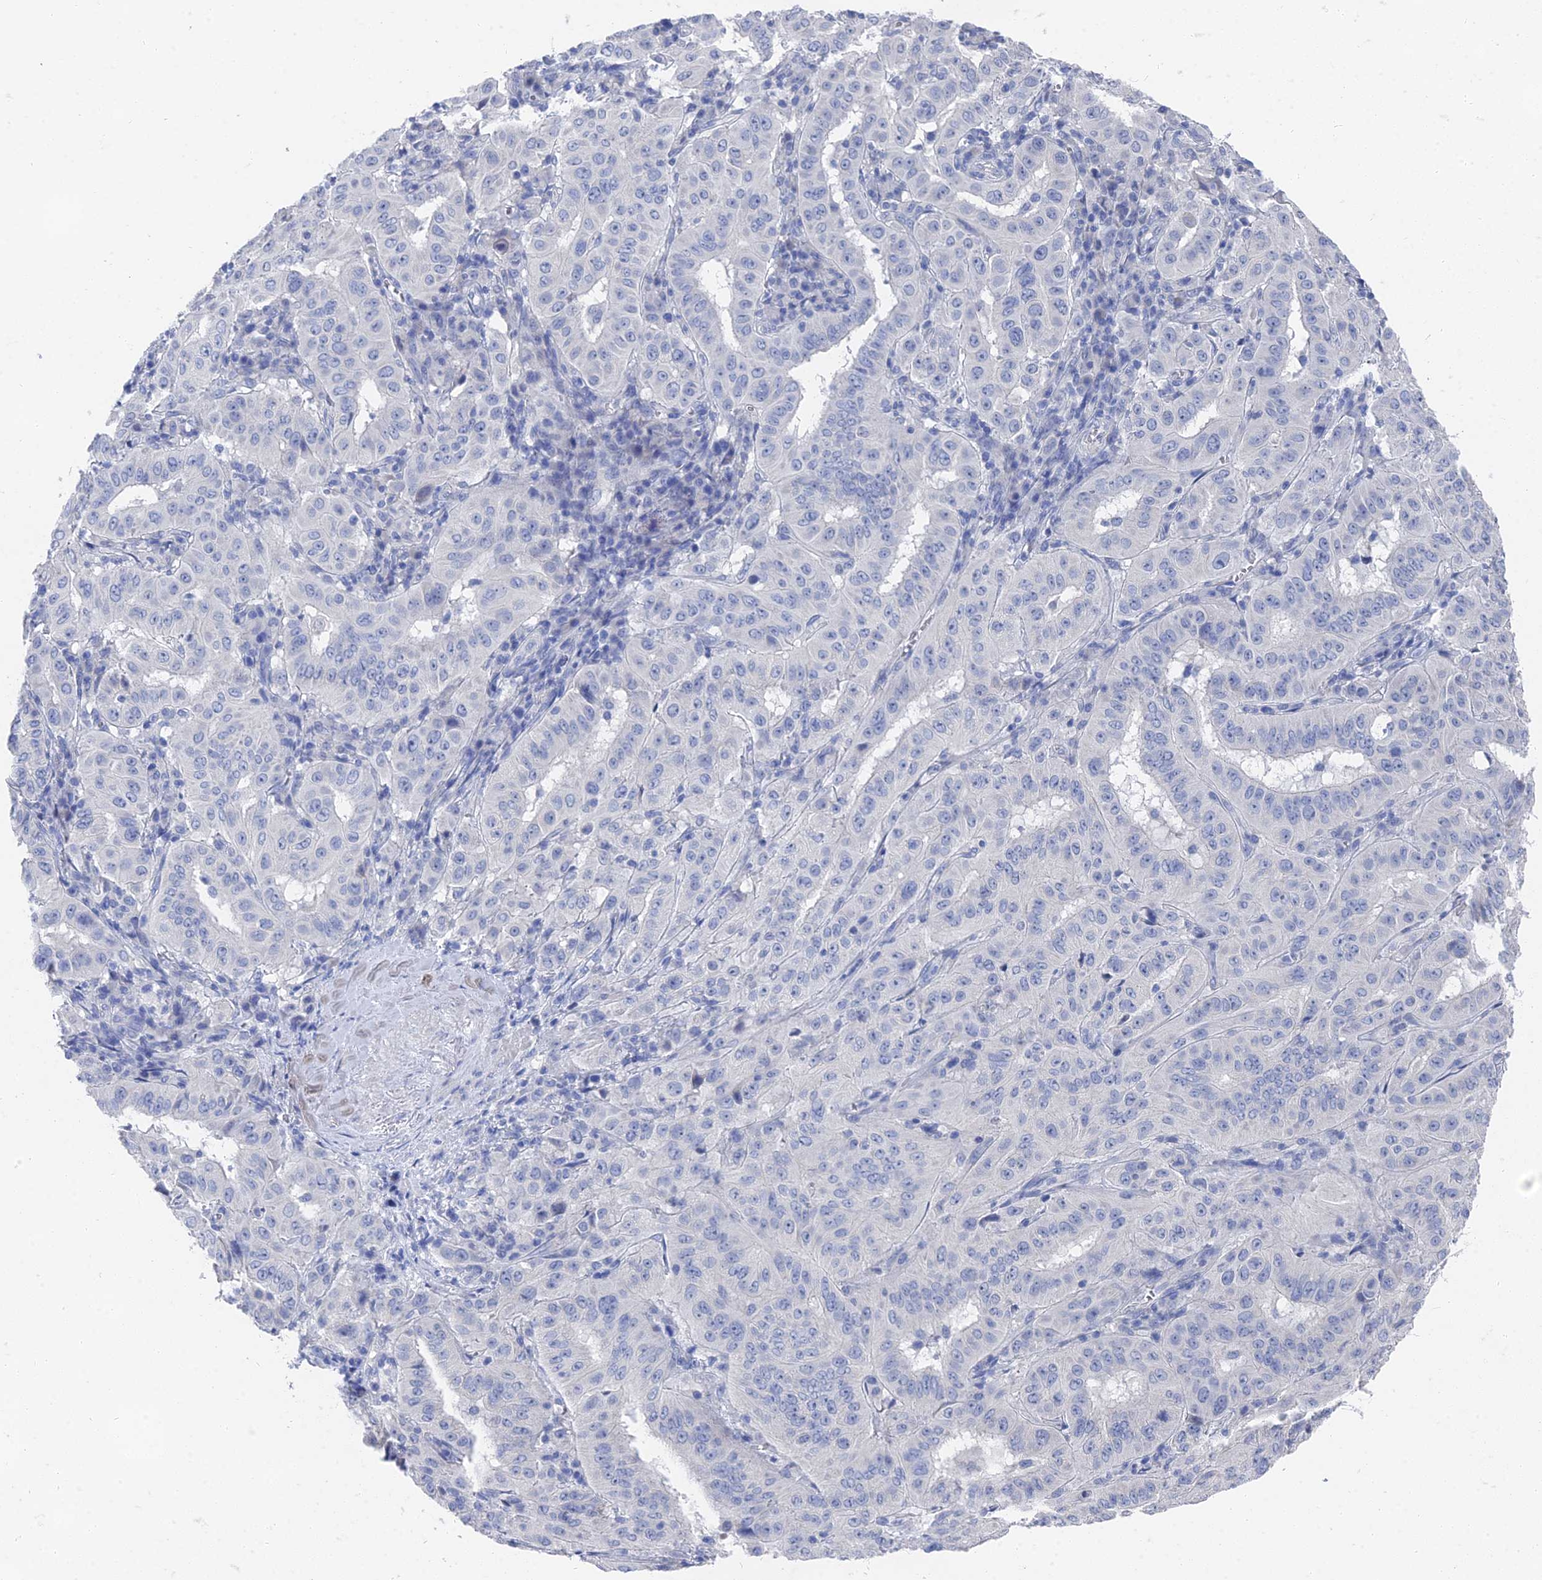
{"staining": {"intensity": "negative", "quantity": "none", "location": "none"}, "tissue": "pancreatic cancer", "cell_type": "Tumor cells", "image_type": "cancer", "snomed": [{"axis": "morphology", "description": "Adenocarcinoma, NOS"}, {"axis": "topography", "description": "Pancreas"}], "caption": "This is a histopathology image of immunohistochemistry staining of pancreatic adenocarcinoma, which shows no staining in tumor cells.", "gene": "GFAP", "patient": {"sex": "male", "age": 63}}